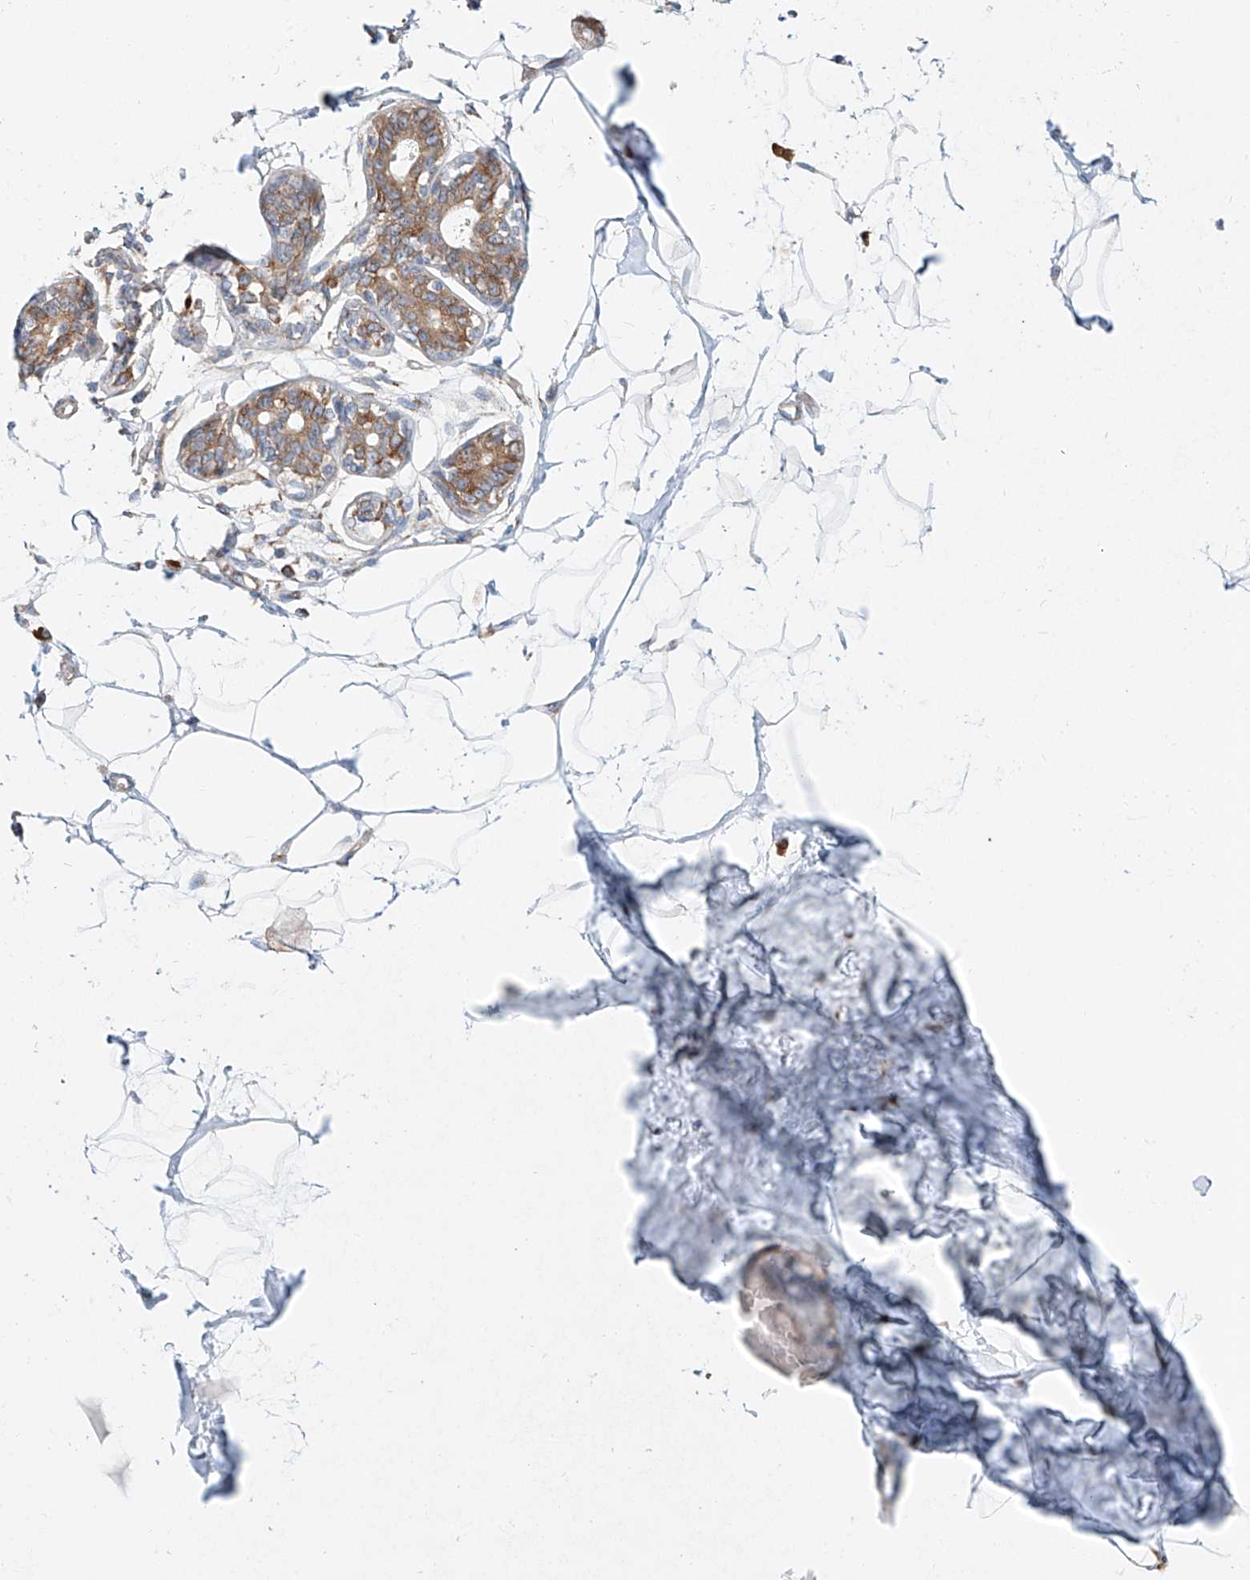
{"staining": {"intensity": "negative", "quantity": "none", "location": "none"}, "tissue": "breast", "cell_type": "Adipocytes", "image_type": "normal", "snomed": [{"axis": "morphology", "description": "Normal tissue, NOS"}, {"axis": "topography", "description": "Breast"}], "caption": "Unremarkable breast was stained to show a protein in brown. There is no significant staining in adipocytes. (DAB (3,3'-diaminobenzidine) immunohistochemistry visualized using brightfield microscopy, high magnification).", "gene": "SNAP29", "patient": {"sex": "female", "age": 45}}